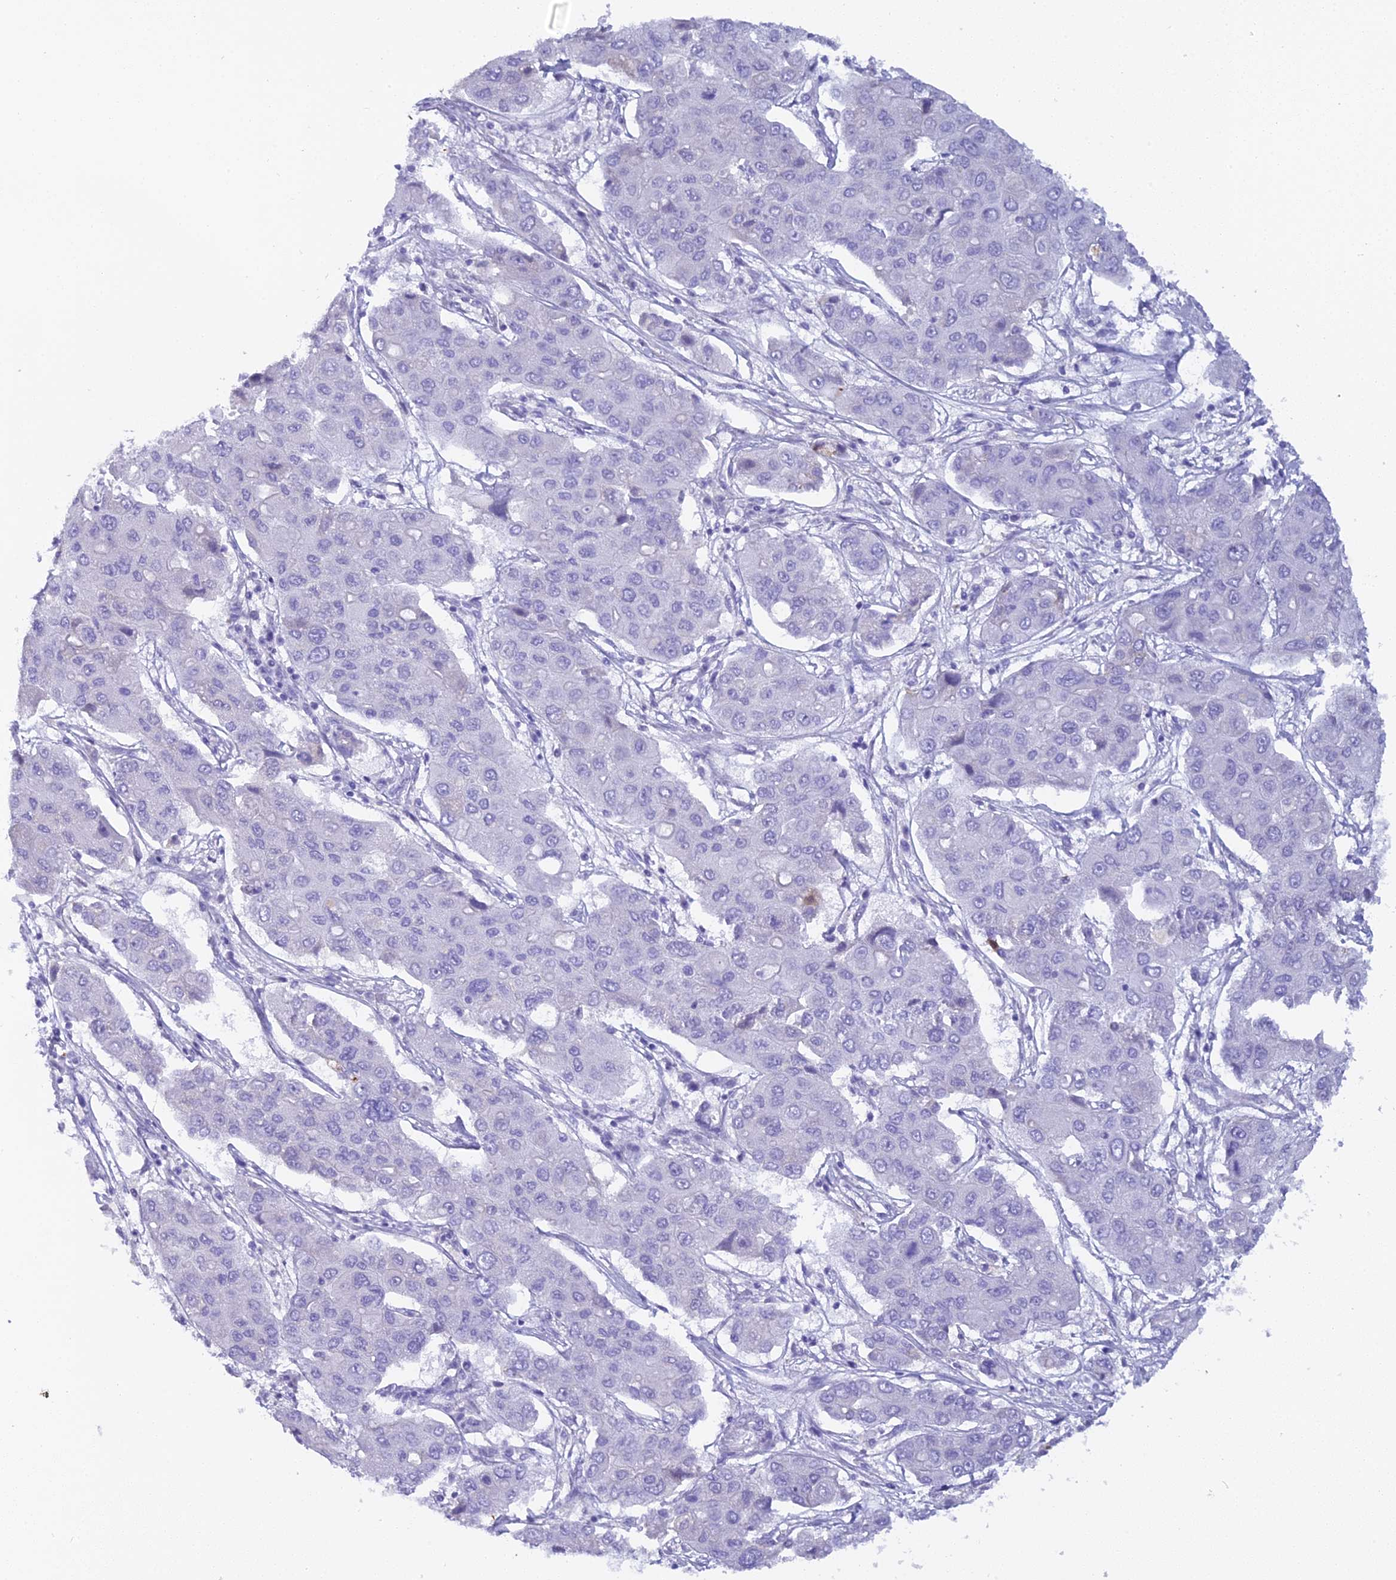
{"staining": {"intensity": "negative", "quantity": "none", "location": "none"}, "tissue": "liver cancer", "cell_type": "Tumor cells", "image_type": "cancer", "snomed": [{"axis": "morphology", "description": "Cholangiocarcinoma"}, {"axis": "topography", "description": "Liver"}], "caption": "Immunohistochemistry (IHC) image of human cholangiocarcinoma (liver) stained for a protein (brown), which demonstrates no expression in tumor cells.", "gene": "UNC80", "patient": {"sex": "male", "age": 67}}